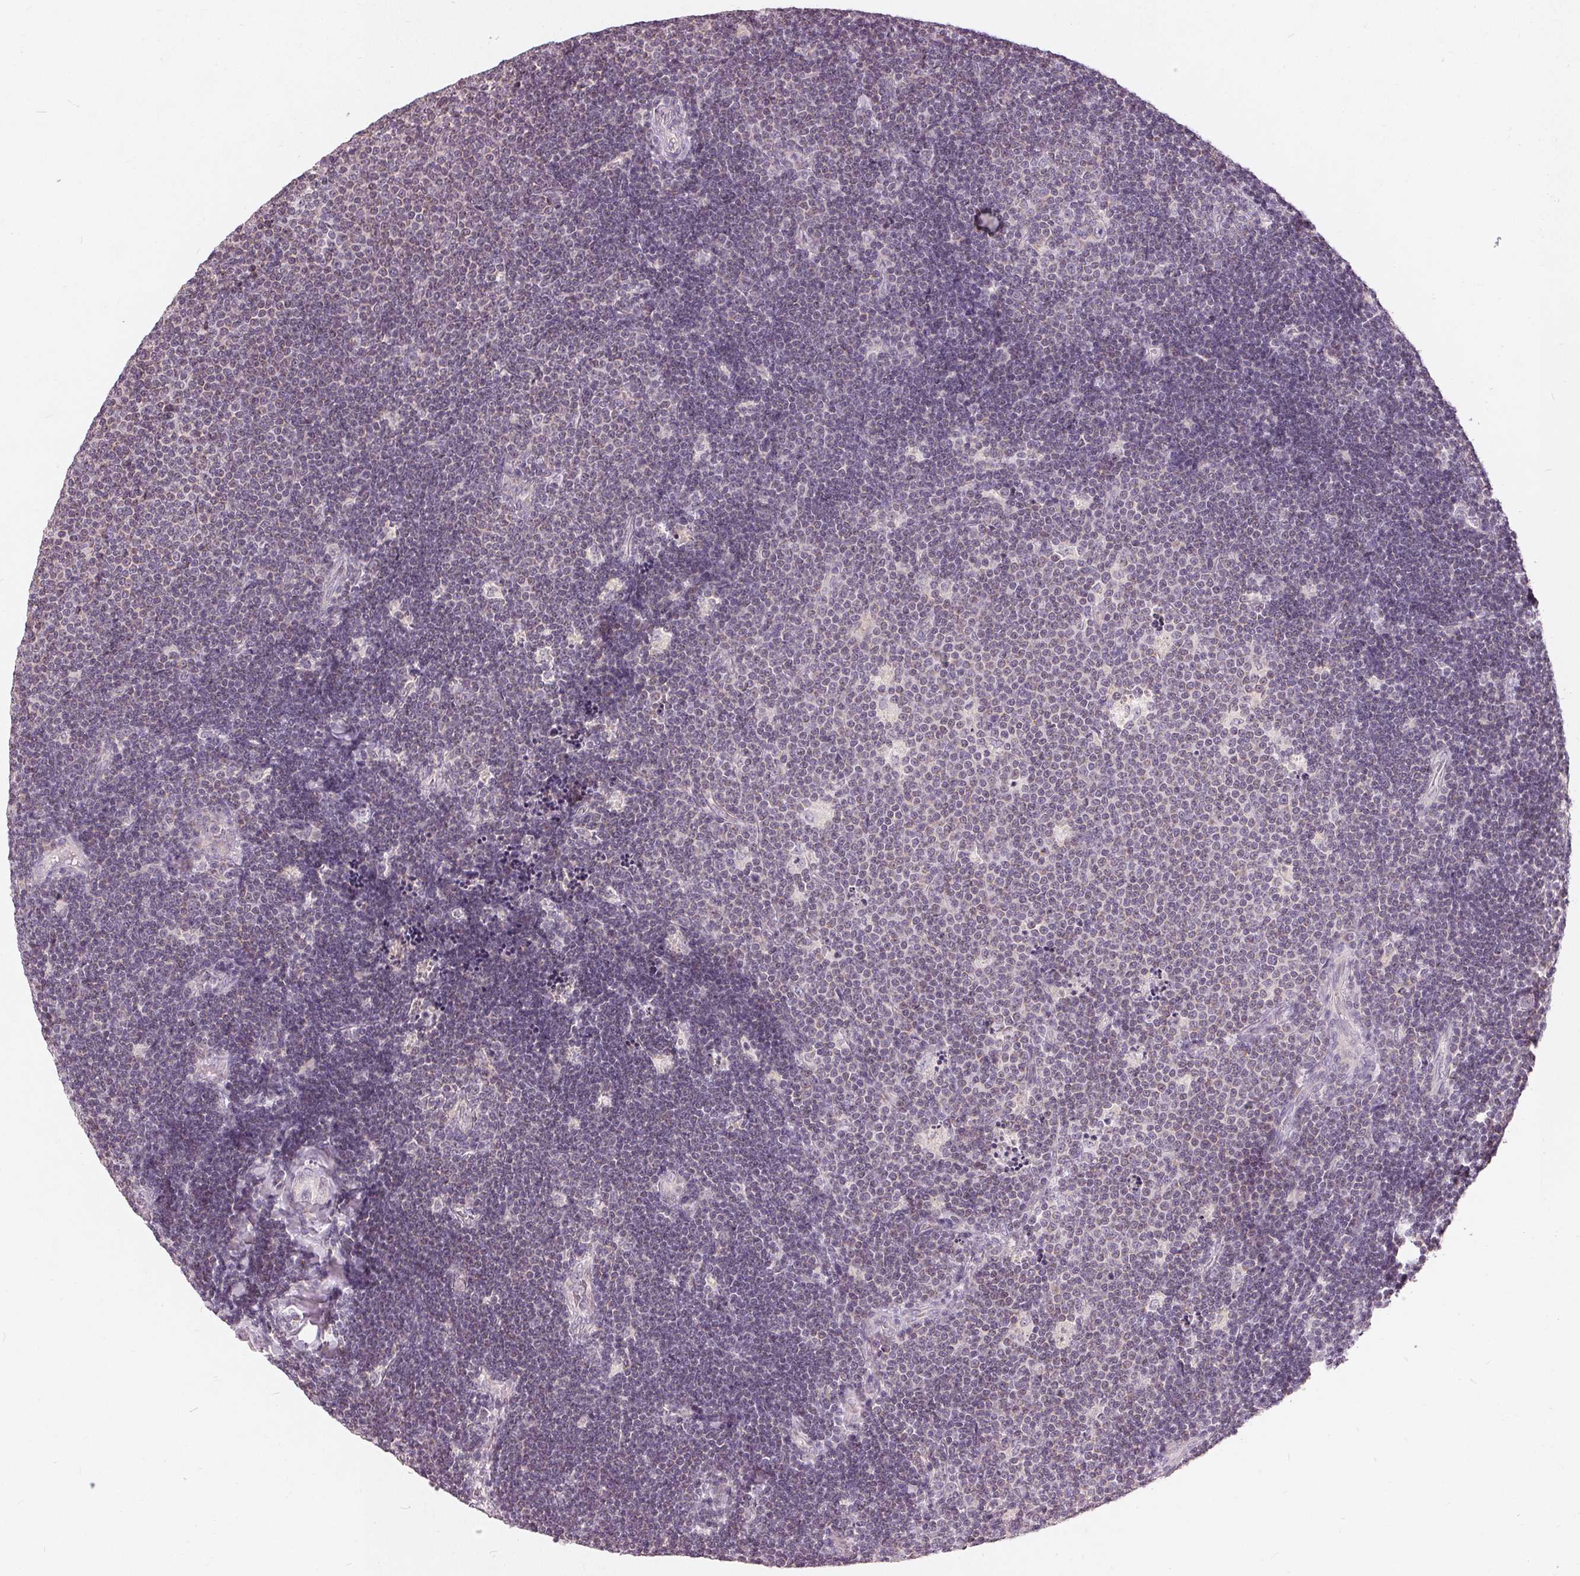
{"staining": {"intensity": "negative", "quantity": "none", "location": "none"}, "tissue": "lymphoma", "cell_type": "Tumor cells", "image_type": "cancer", "snomed": [{"axis": "morphology", "description": "Malignant lymphoma, non-Hodgkin's type, Low grade"}, {"axis": "topography", "description": "Brain"}], "caption": "Human lymphoma stained for a protein using IHC displays no staining in tumor cells.", "gene": "TRIM60", "patient": {"sex": "female", "age": 66}}